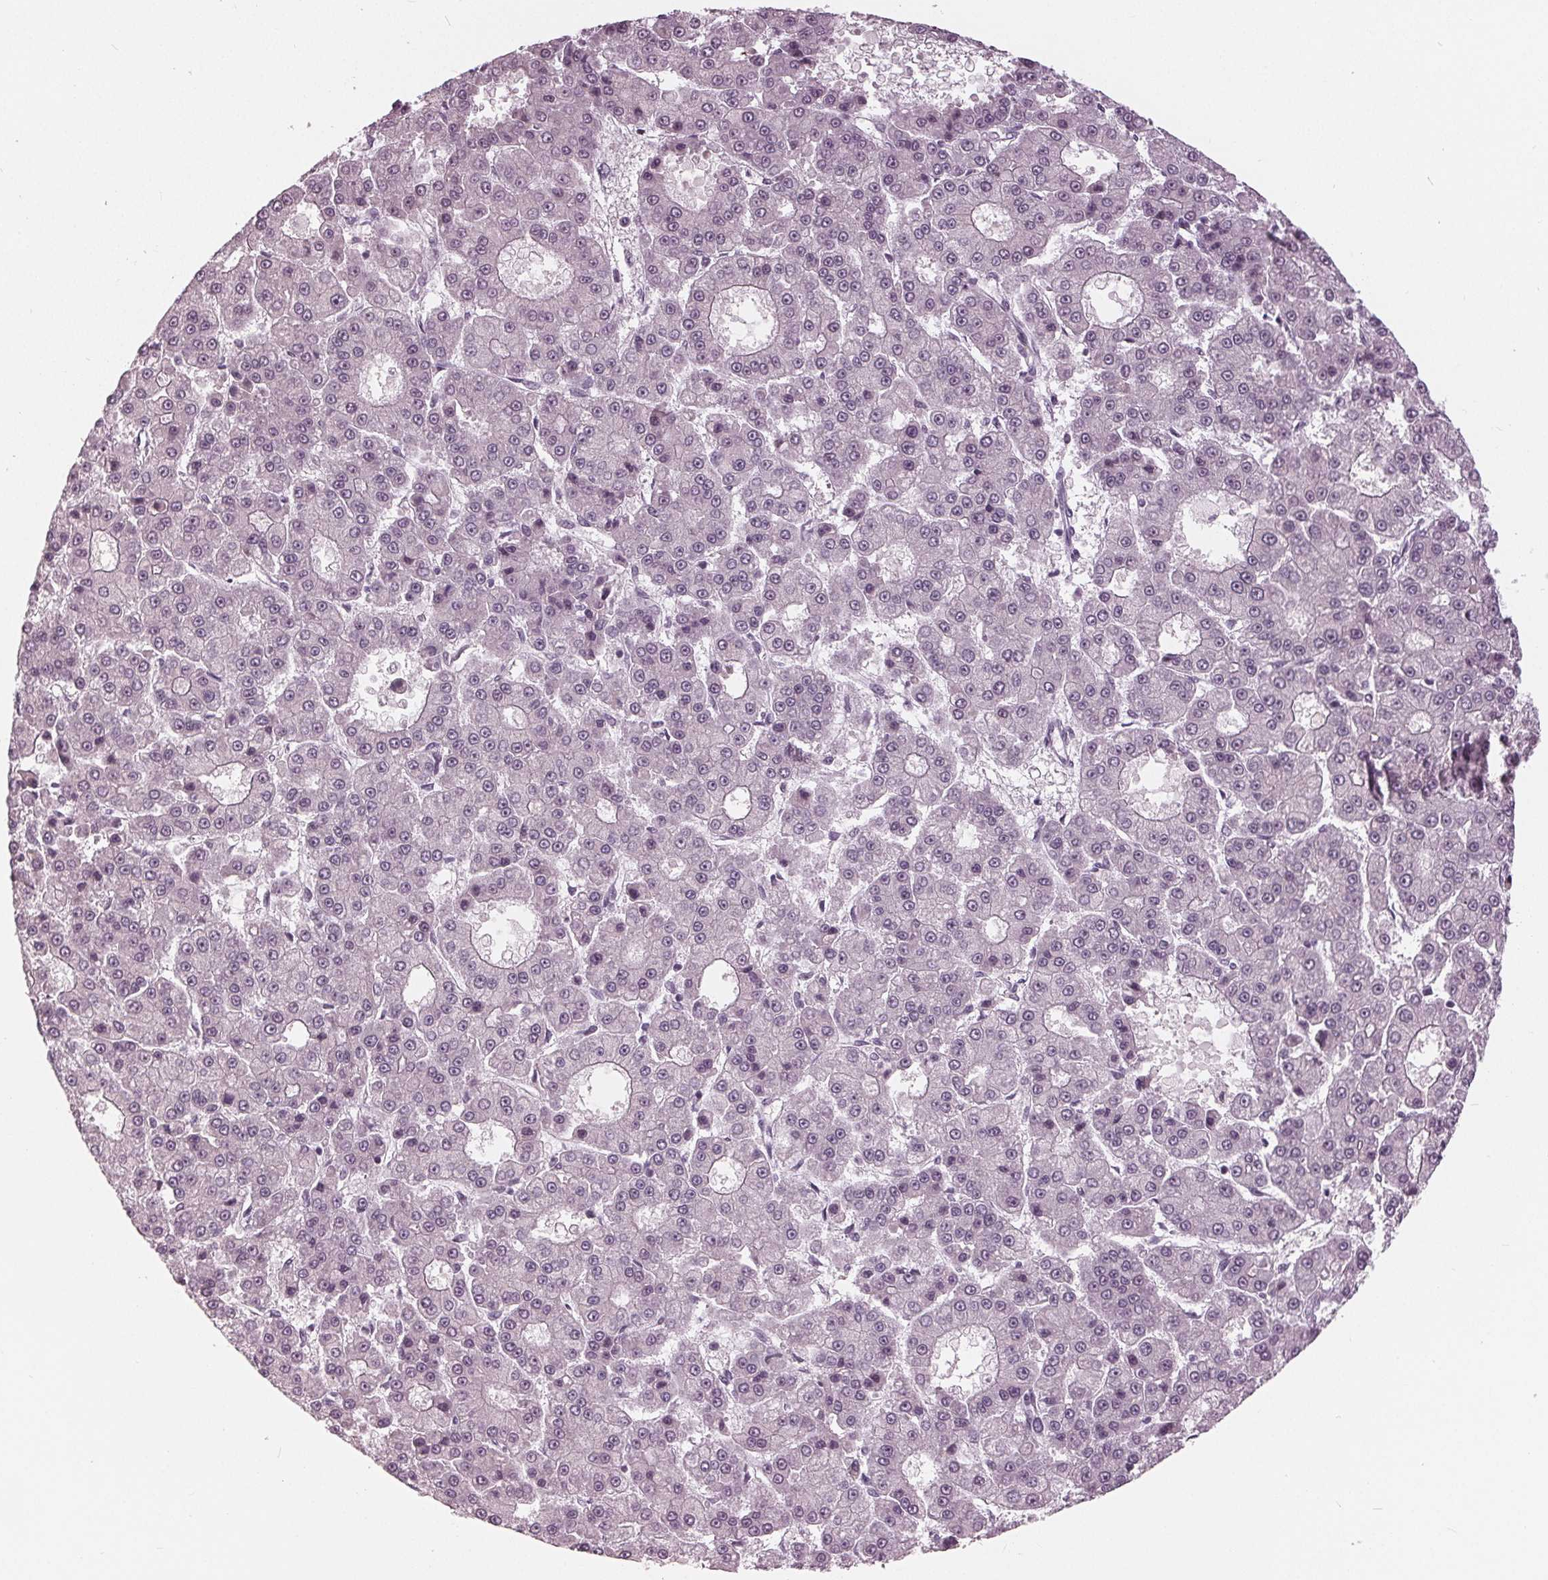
{"staining": {"intensity": "negative", "quantity": "none", "location": "none"}, "tissue": "liver cancer", "cell_type": "Tumor cells", "image_type": "cancer", "snomed": [{"axis": "morphology", "description": "Carcinoma, Hepatocellular, NOS"}, {"axis": "topography", "description": "Liver"}], "caption": "High power microscopy micrograph of an IHC photomicrograph of liver cancer, revealing no significant staining in tumor cells. Nuclei are stained in blue.", "gene": "SLX4", "patient": {"sex": "male", "age": 70}}